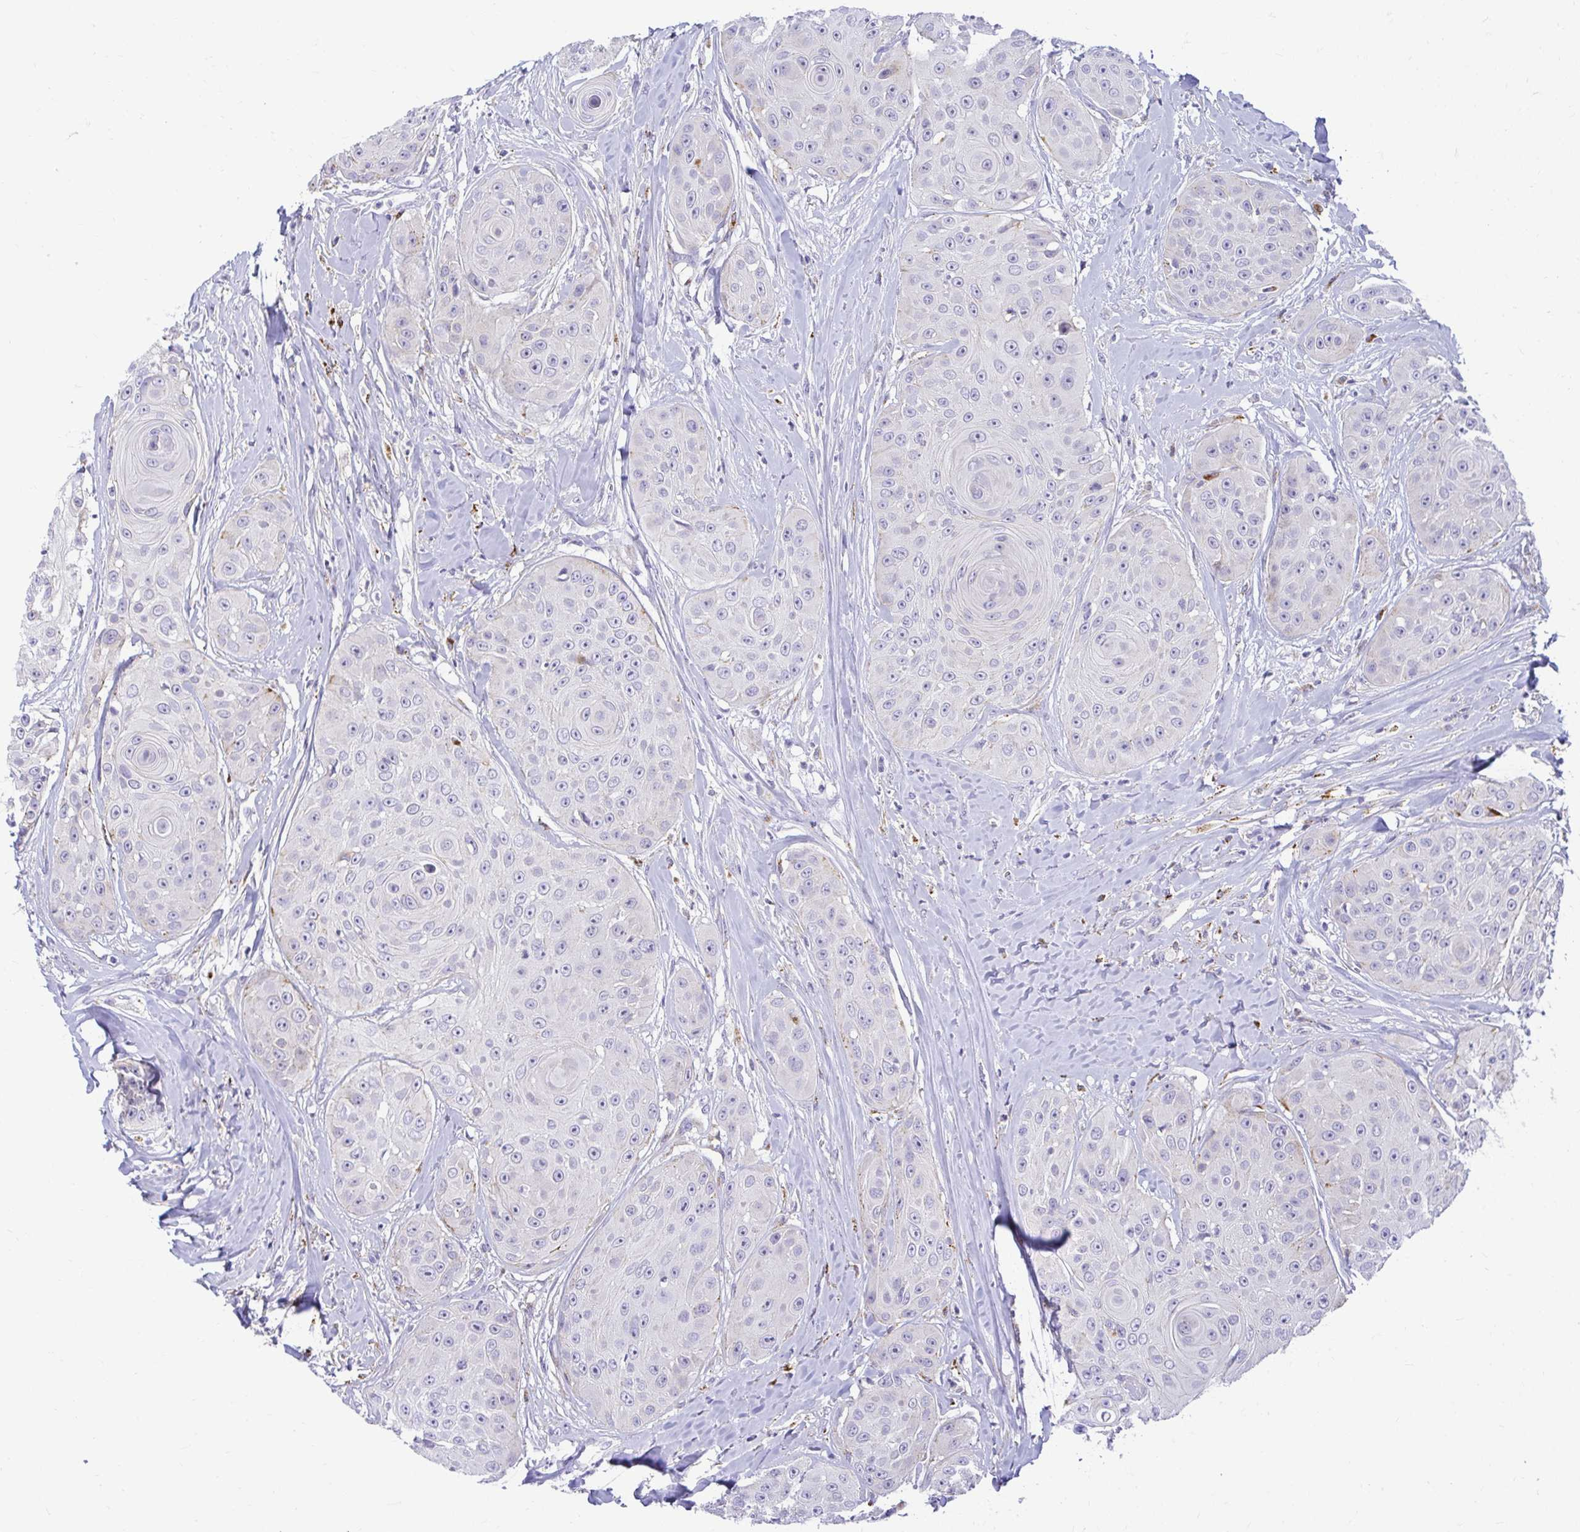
{"staining": {"intensity": "negative", "quantity": "none", "location": "none"}, "tissue": "head and neck cancer", "cell_type": "Tumor cells", "image_type": "cancer", "snomed": [{"axis": "morphology", "description": "Squamous cell carcinoma, NOS"}, {"axis": "topography", "description": "Head-Neck"}], "caption": "Immunohistochemical staining of human head and neck cancer (squamous cell carcinoma) displays no significant staining in tumor cells.", "gene": "PKN3", "patient": {"sex": "male", "age": 83}}